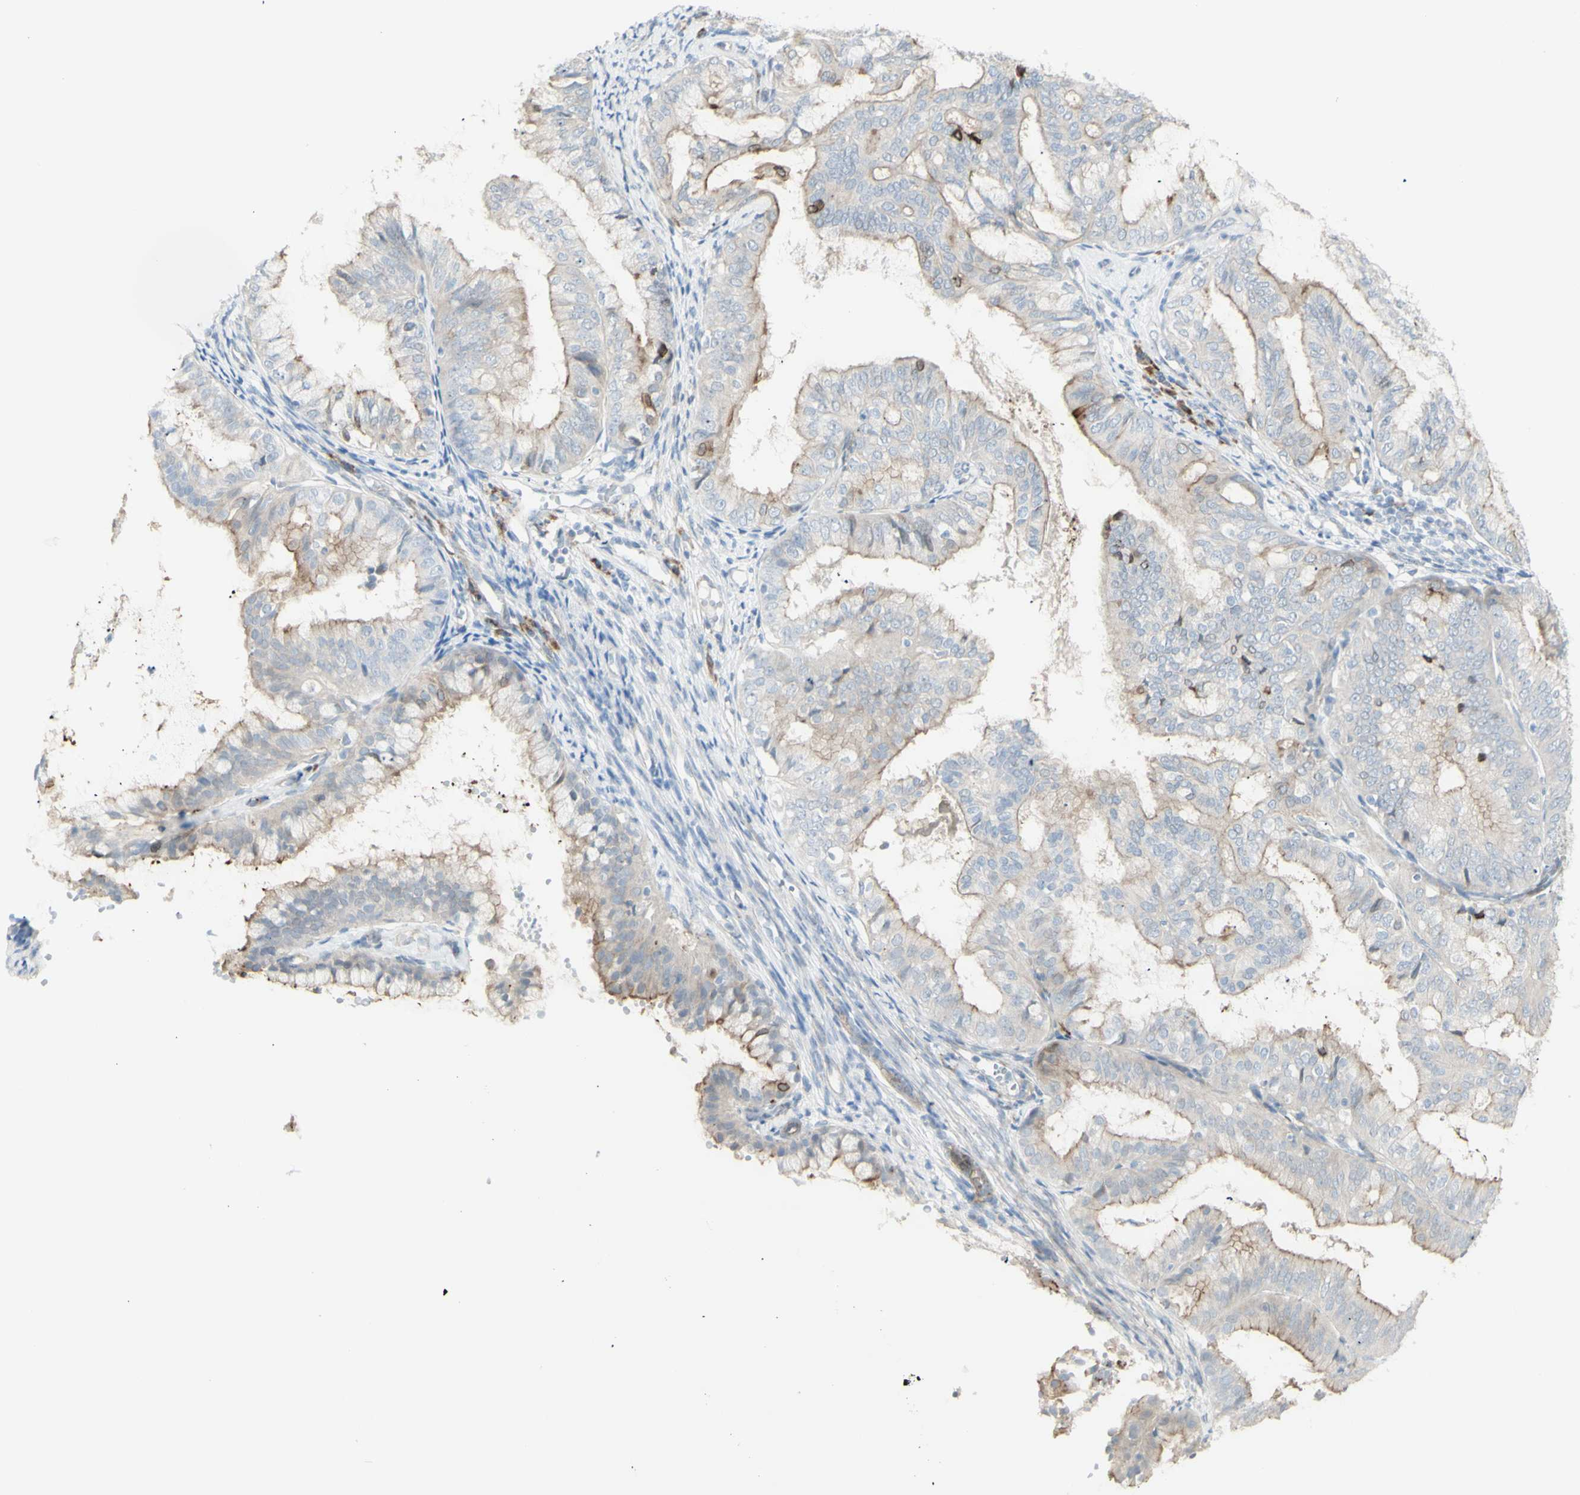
{"staining": {"intensity": "weak", "quantity": "25%-75%", "location": "cytoplasmic/membranous"}, "tissue": "endometrial cancer", "cell_type": "Tumor cells", "image_type": "cancer", "snomed": [{"axis": "morphology", "description": "Adenocarcinoma, NOS"}, {"axis": "topography", "description": "Endometrium"}], "caption": "DAB immunohistochemical staining of human adenocarcinoma (endometrial) exhibits weak cytoplasmic/membranous protein expression in about 25%-75% of tumor cells. (DAB = brown stain, brightfield microscopy at high magnification).", "gene": "NDST4", "patient": {"sex": "female", "age": 63}}